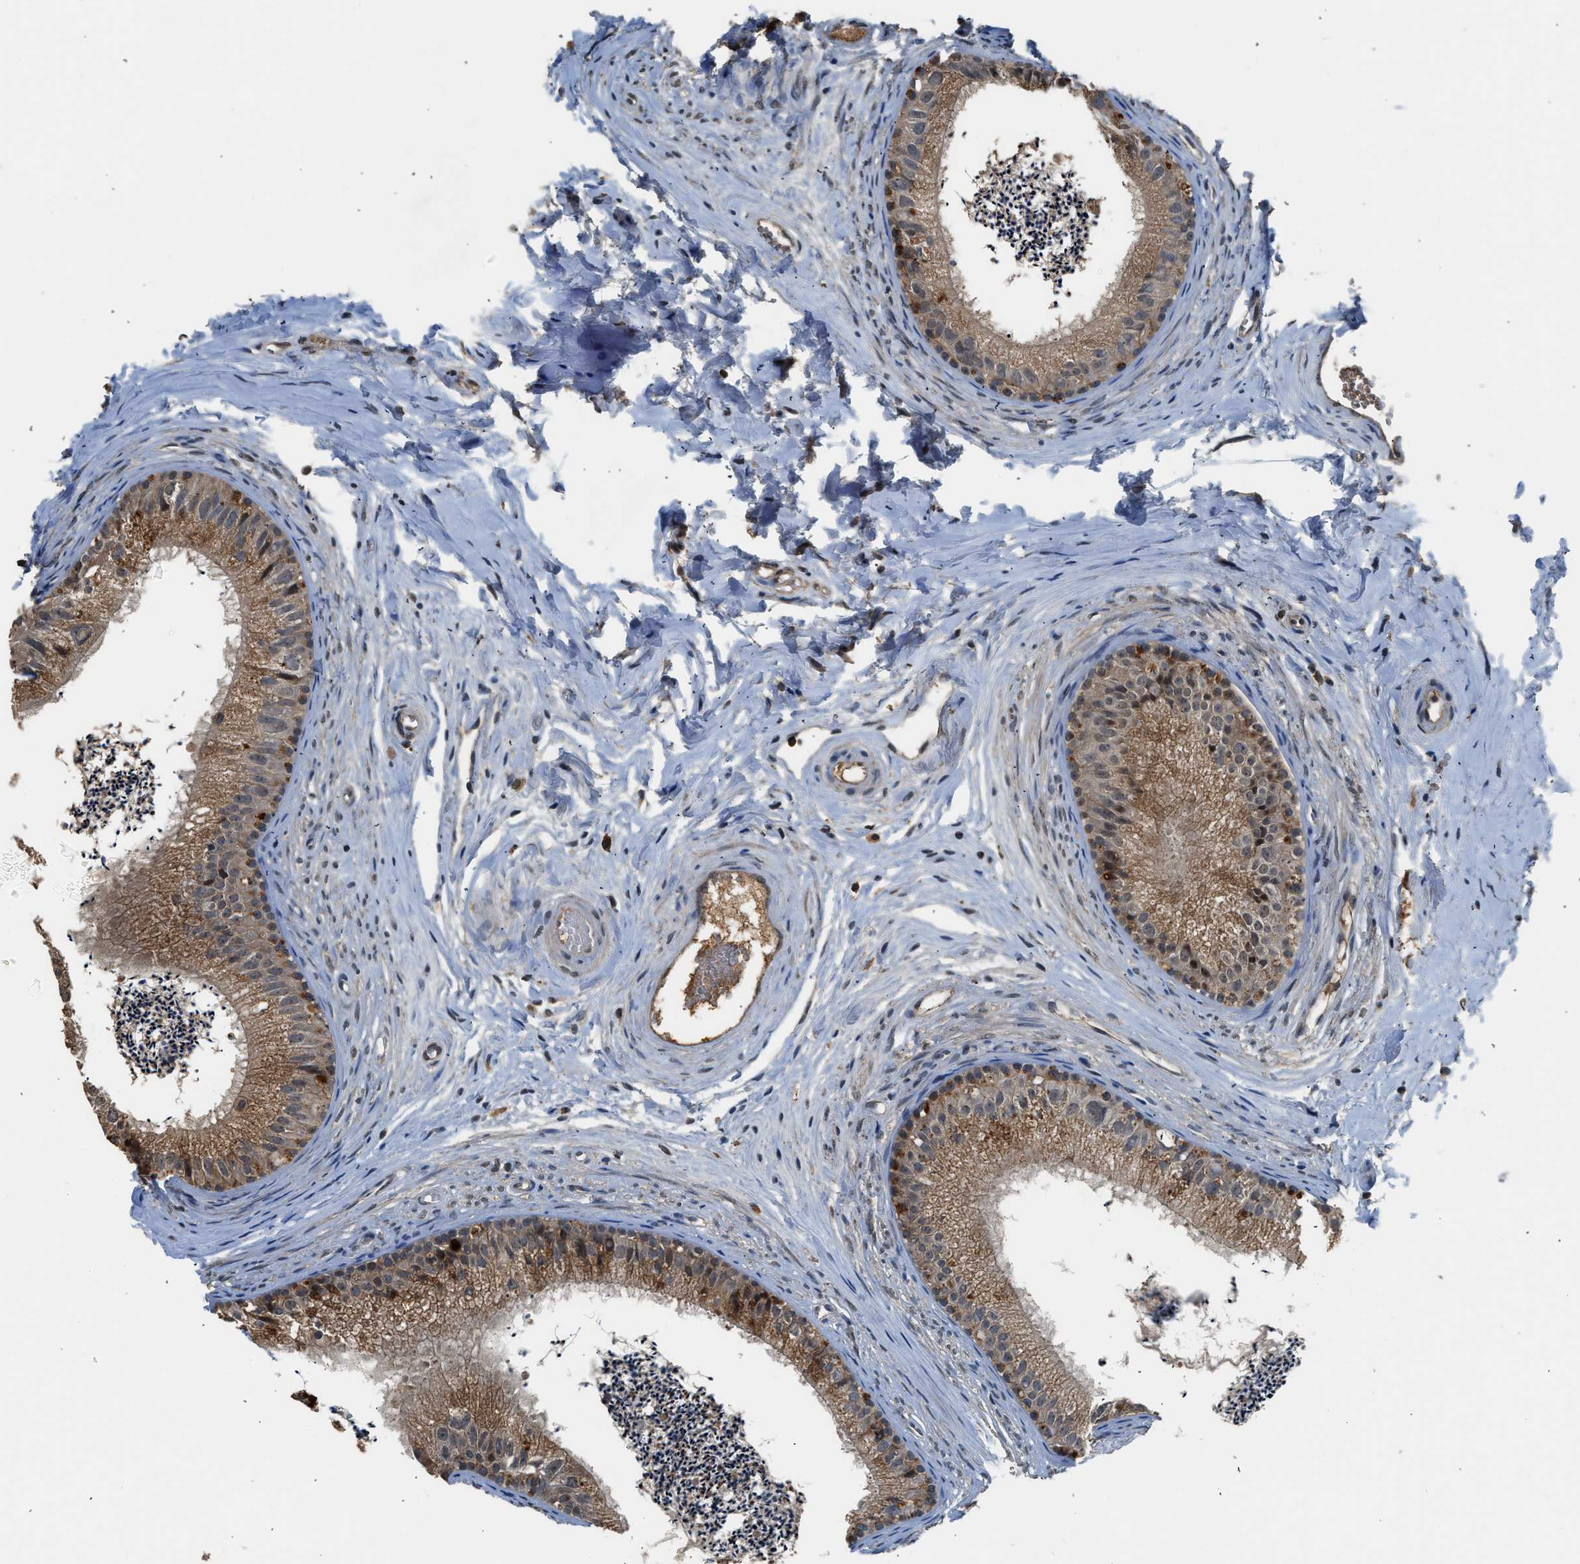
{"staining": {"intensity": "moderate", "quantity": ">75%", "location": "cytoplasmic/membranous"}, "tissue": "epididymis", "cell_type": "Glandular cells", "image_type": "normal", "snomed": [{"axis": "morphology", "description": "Normal tissue, NOS"}, {"axis": "topography", "description": "Epididymis"}], "caption": "Epididymis stained with DAB immunohistochemistry (IHC) shows medium levels of moderate cytoplasmic/membranous staining in approximately >75% of glandular cells.", "gene": "SLC15A4", "patient": {"sex": "male", "age": 56}}